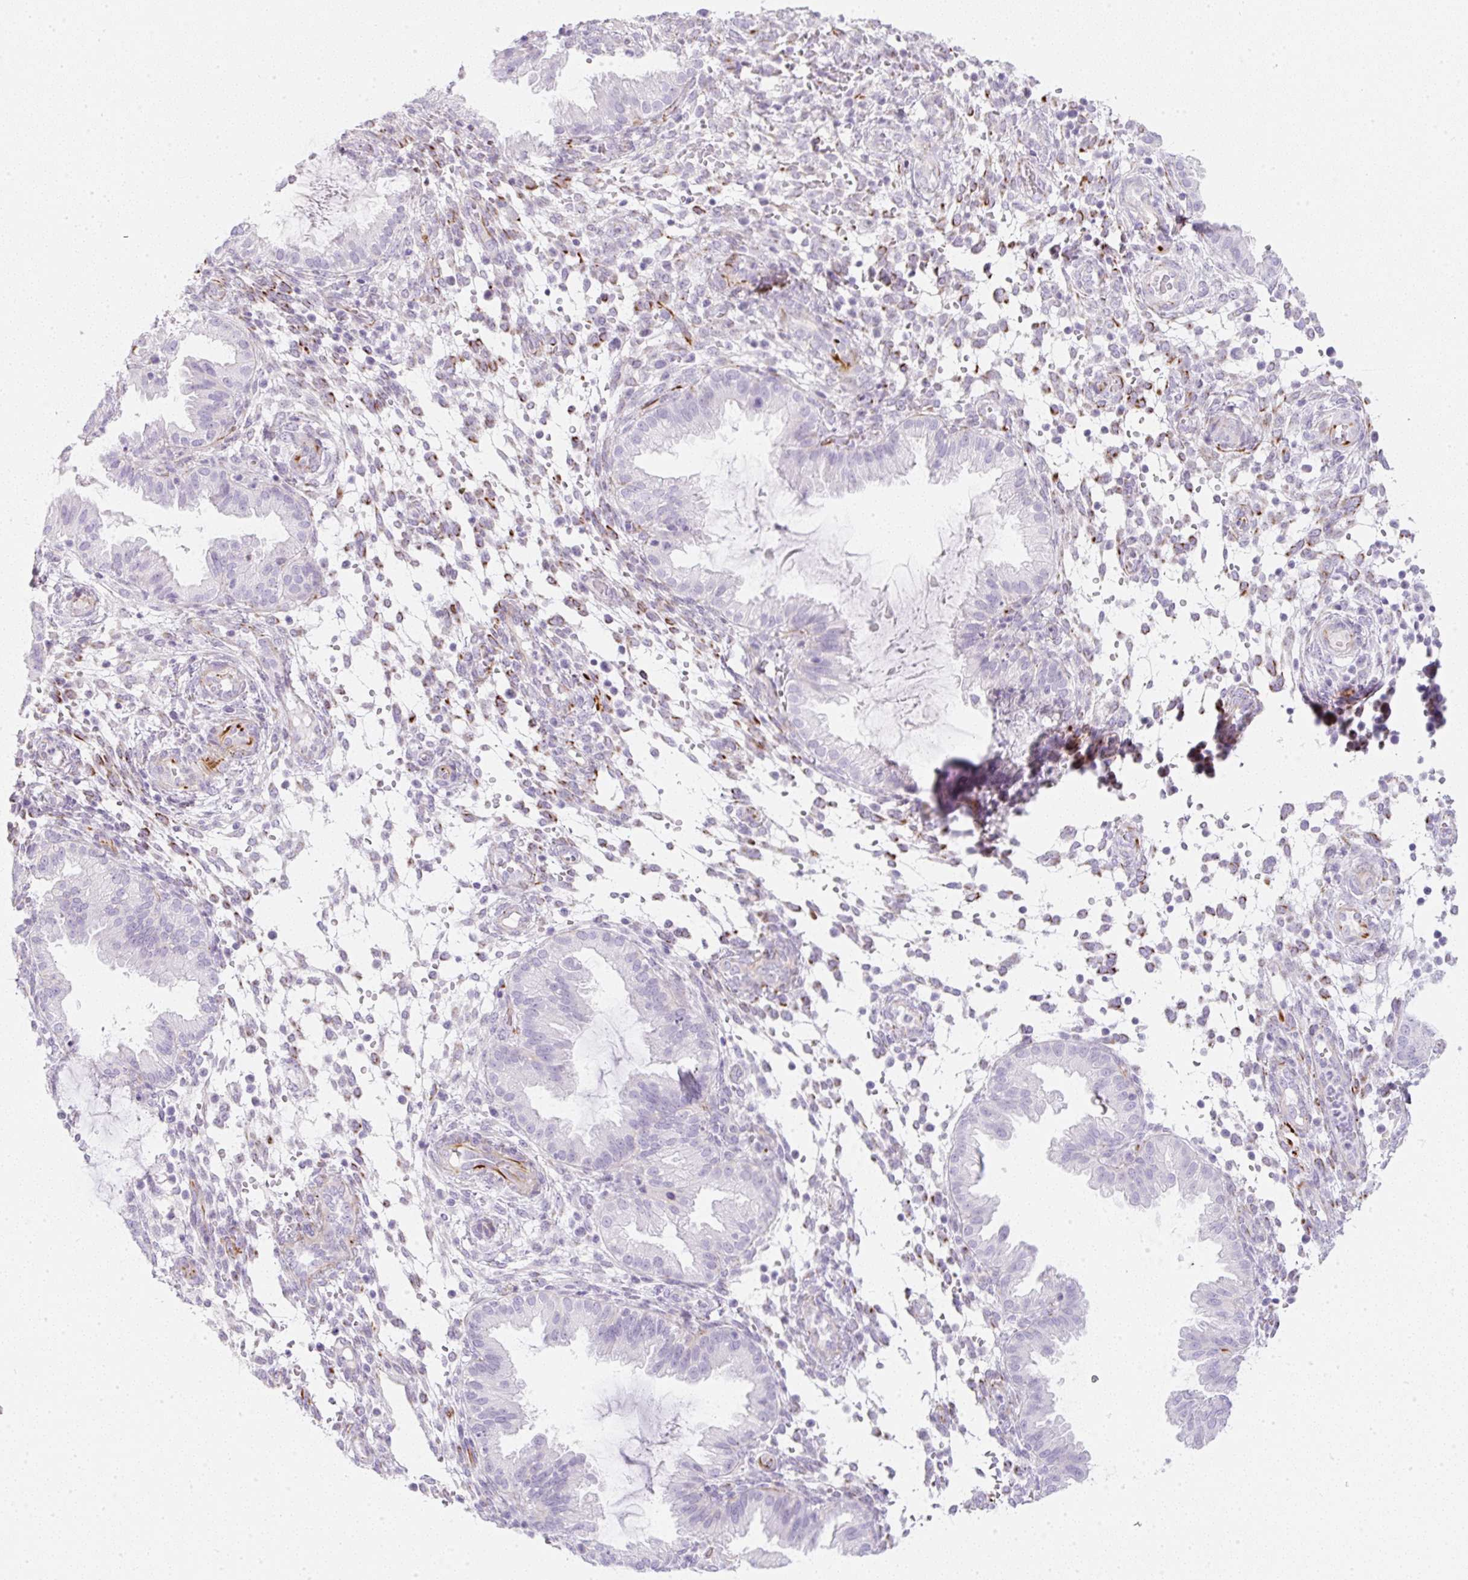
{"staining": {"intensity": "strong", "quantity": "<25%", "location": "cytoplasmic/membranous"}, "tissue": "endometrium", "cell_type": "Cells in endometrial stroma", "image_type": "normal", "snomed": [{"axis": "morphology", "description": "Normal tissue, NOS"}, {"axis": "topography", "description": "Endometrium"}], "caption": "Human endometrium stained with a brown dye demonstrates strong cytoplasmic/membranous positive staining in about <25% of cells in endometrial stroma.", "gene": "ZNF689", "patient": {"sex": "female", "age": 33}}